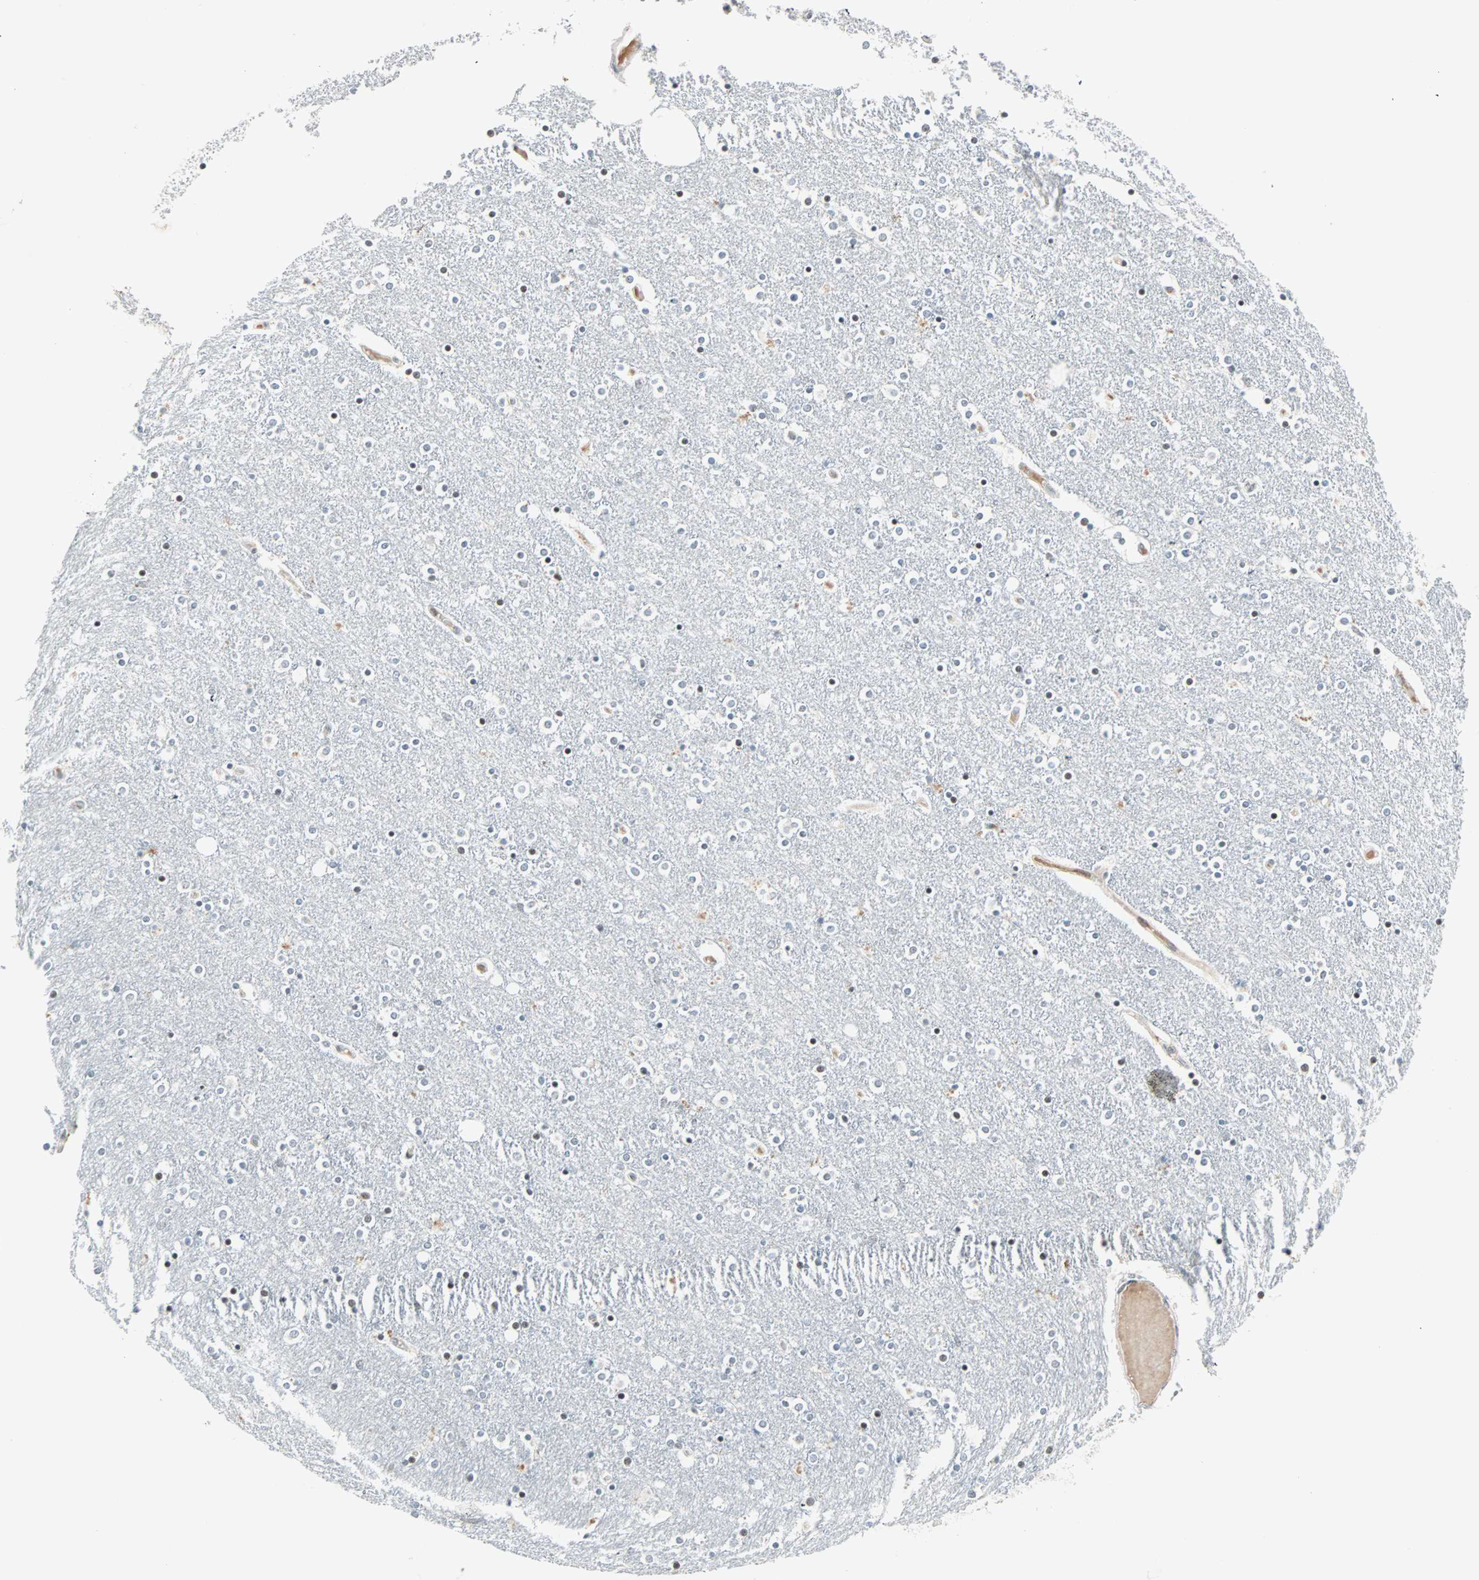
{"staining": {"intensity": "weak", "quantity": "25%-75%", "location": "nuclear"}, "tissue": "caudate", "cell_type": "Glial cells", "image_type": "normal", "snomed": [{"axis": "morphology", "description": "Normal tissue, NOS"}, {"axis": "topography", "description": "Lateral ventricle wall"}], "caption": "Glial cells demonstrate low levels of weak nuclear staining in approximately 25%-75% of cells in unremarkable caudate.", "gene": "SIN3A", "patient": {"sex": "female", "age": 54}}